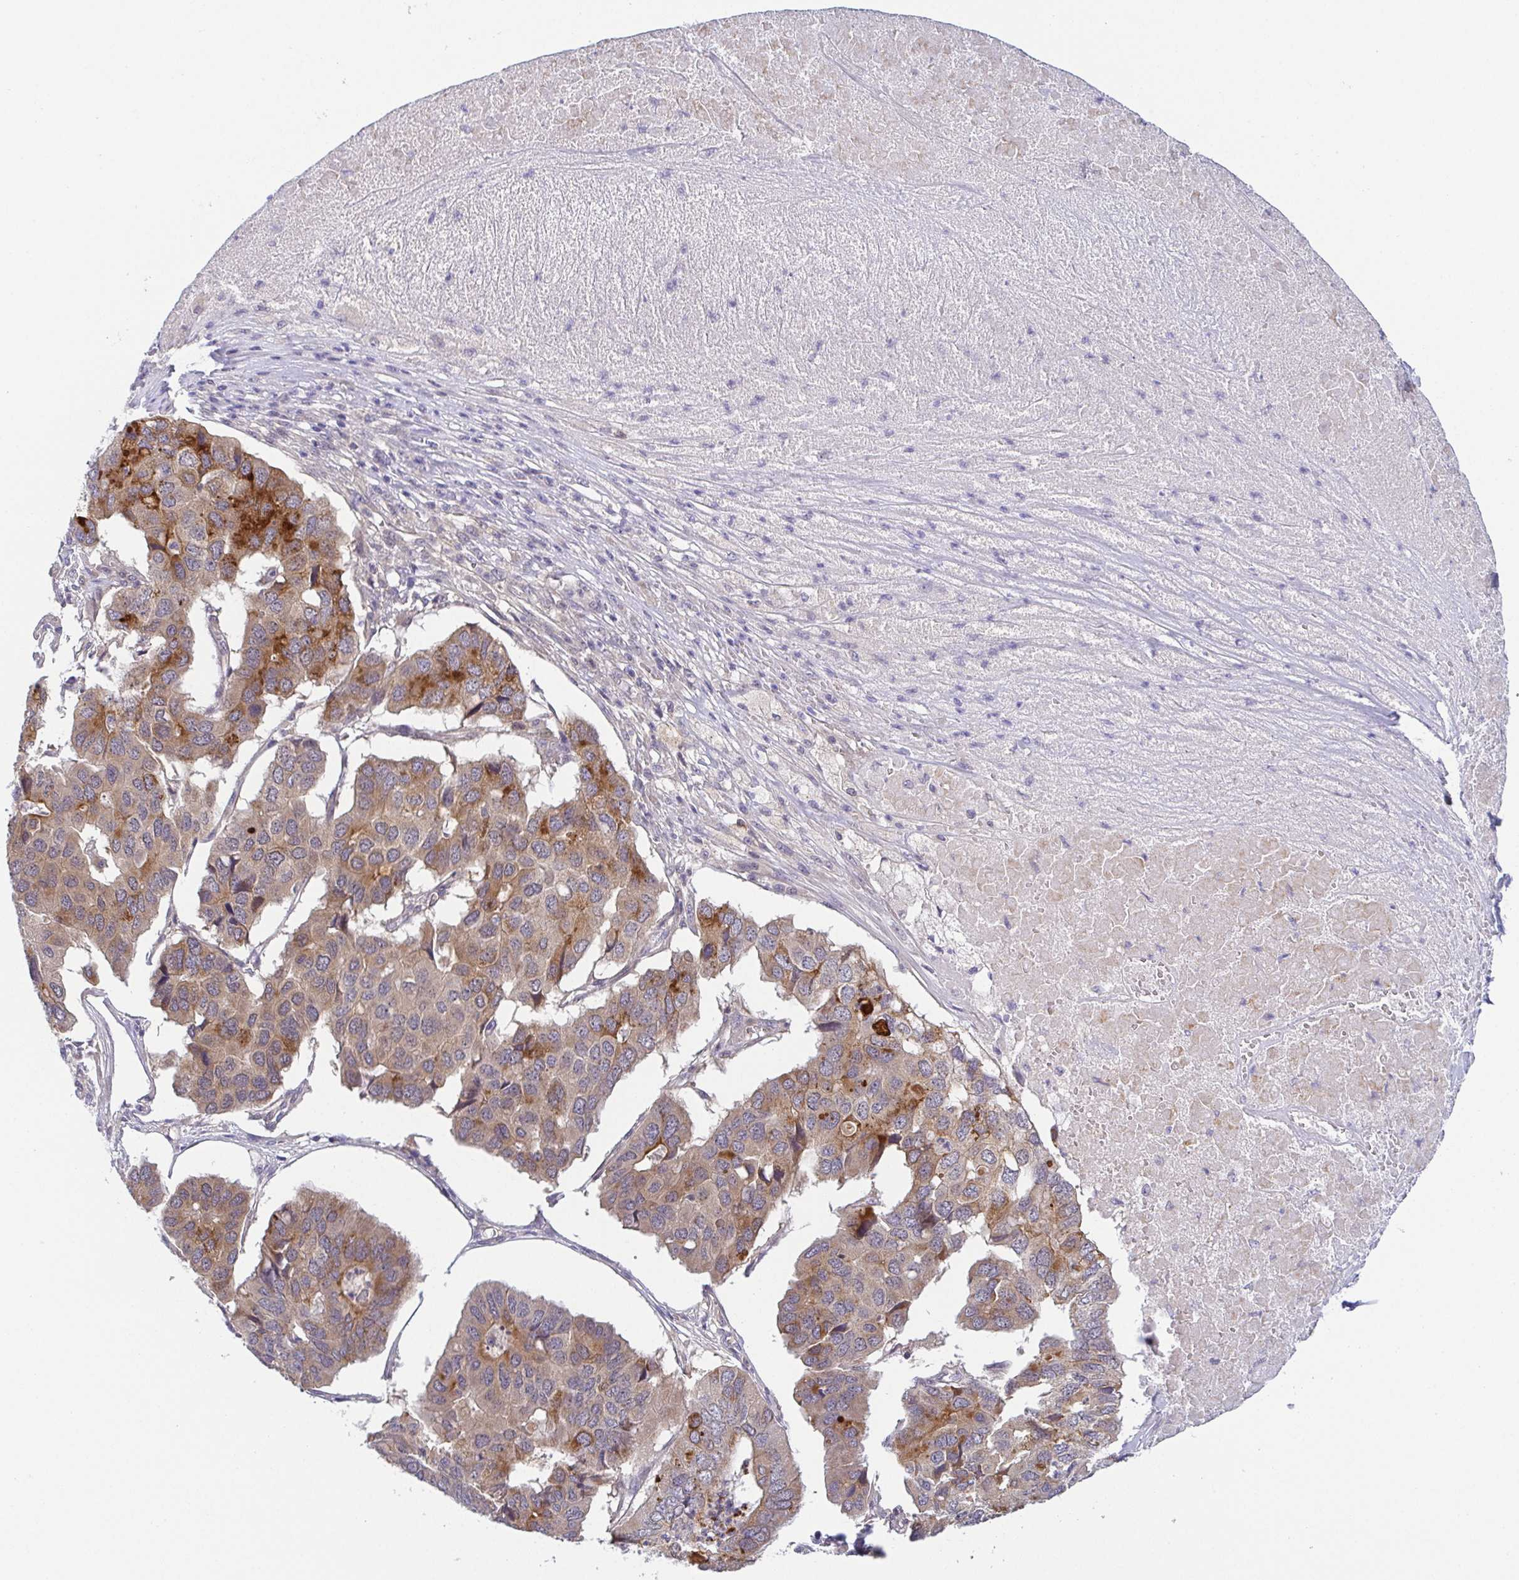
{"staining": {"intensity": "strong", "quantity": "<25%", "location": "cytoplasmic/membranous"}, "tissue": "pancreatic cancer", "cell_type": "Tumor cells", "image_type": "cancer", "snomed": [{"axis": "morphology", "description": "Adenocarcinoma, NOS"}, {"axis": "topography", "description": "Pancreas"}], "caption": "Tumor cells show strong cytoplasmic/membranous expression in about <25% of cells in pancreatic cancer (adenocarcinoma).", "gene": "BCL2L1", "patient": {"sex": "male", "age": 50}}